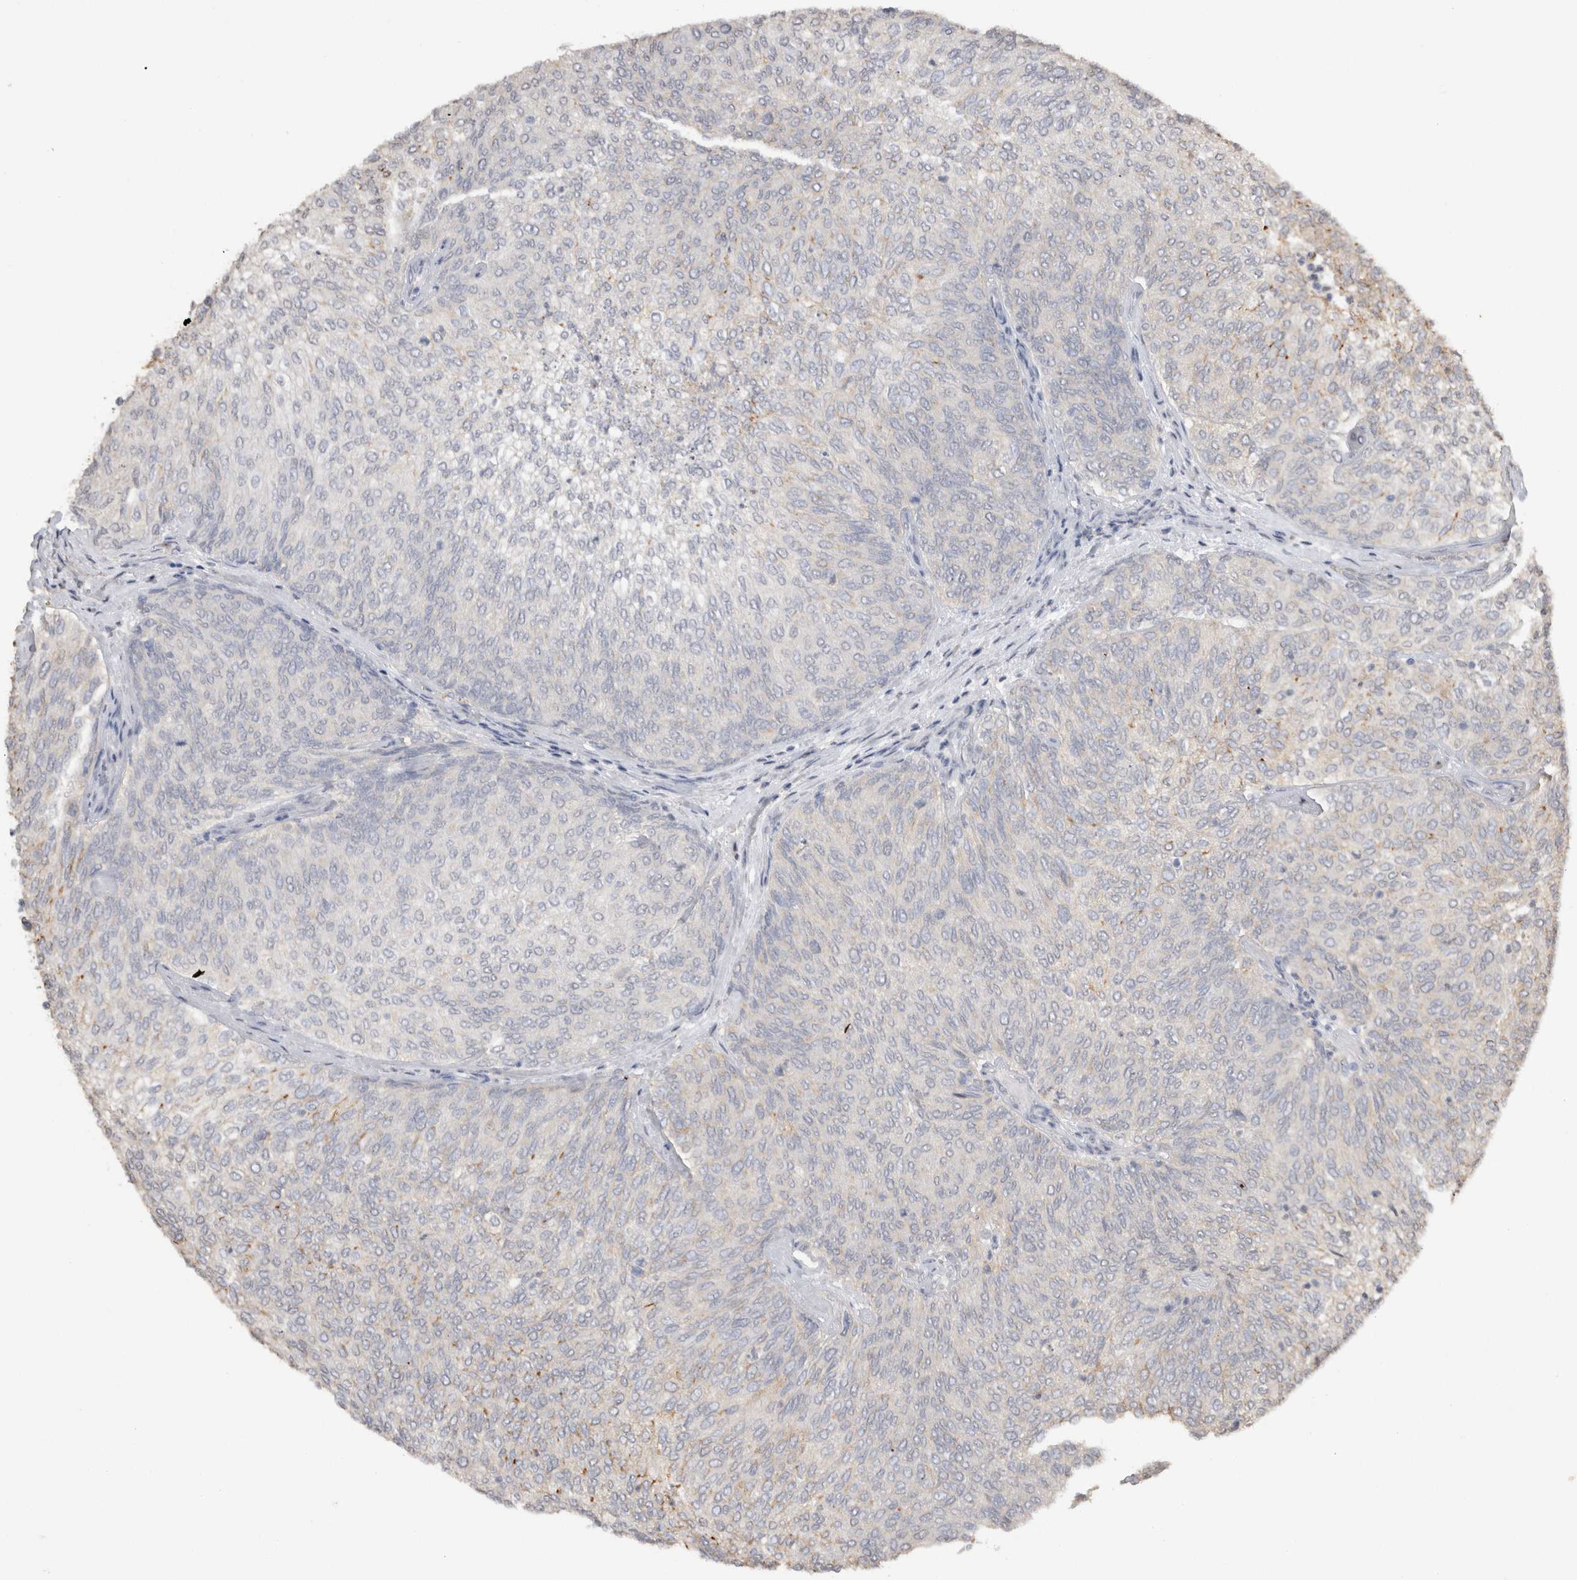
{"staining": {"intensity": "weak", "quantity": "<25%", "location": "cytoplasmic/membranous"}, "tissue": "urothelial cancer", "cell_type": "Tumor cells", "image_type": "cancer", "snomed": [{"axis": "morphology", "description": "Urothelial carcinoma, Low grade"}, {"axis": "topography", "description": "Urinary bladder"}], "caption": "Urothelial carcinoma (low-grade) was stained to show a protein in brown. There is no significant expression in tumor cells.", "gene": "NAALADL2", "patient": {"sex": "female", "age": 79}}